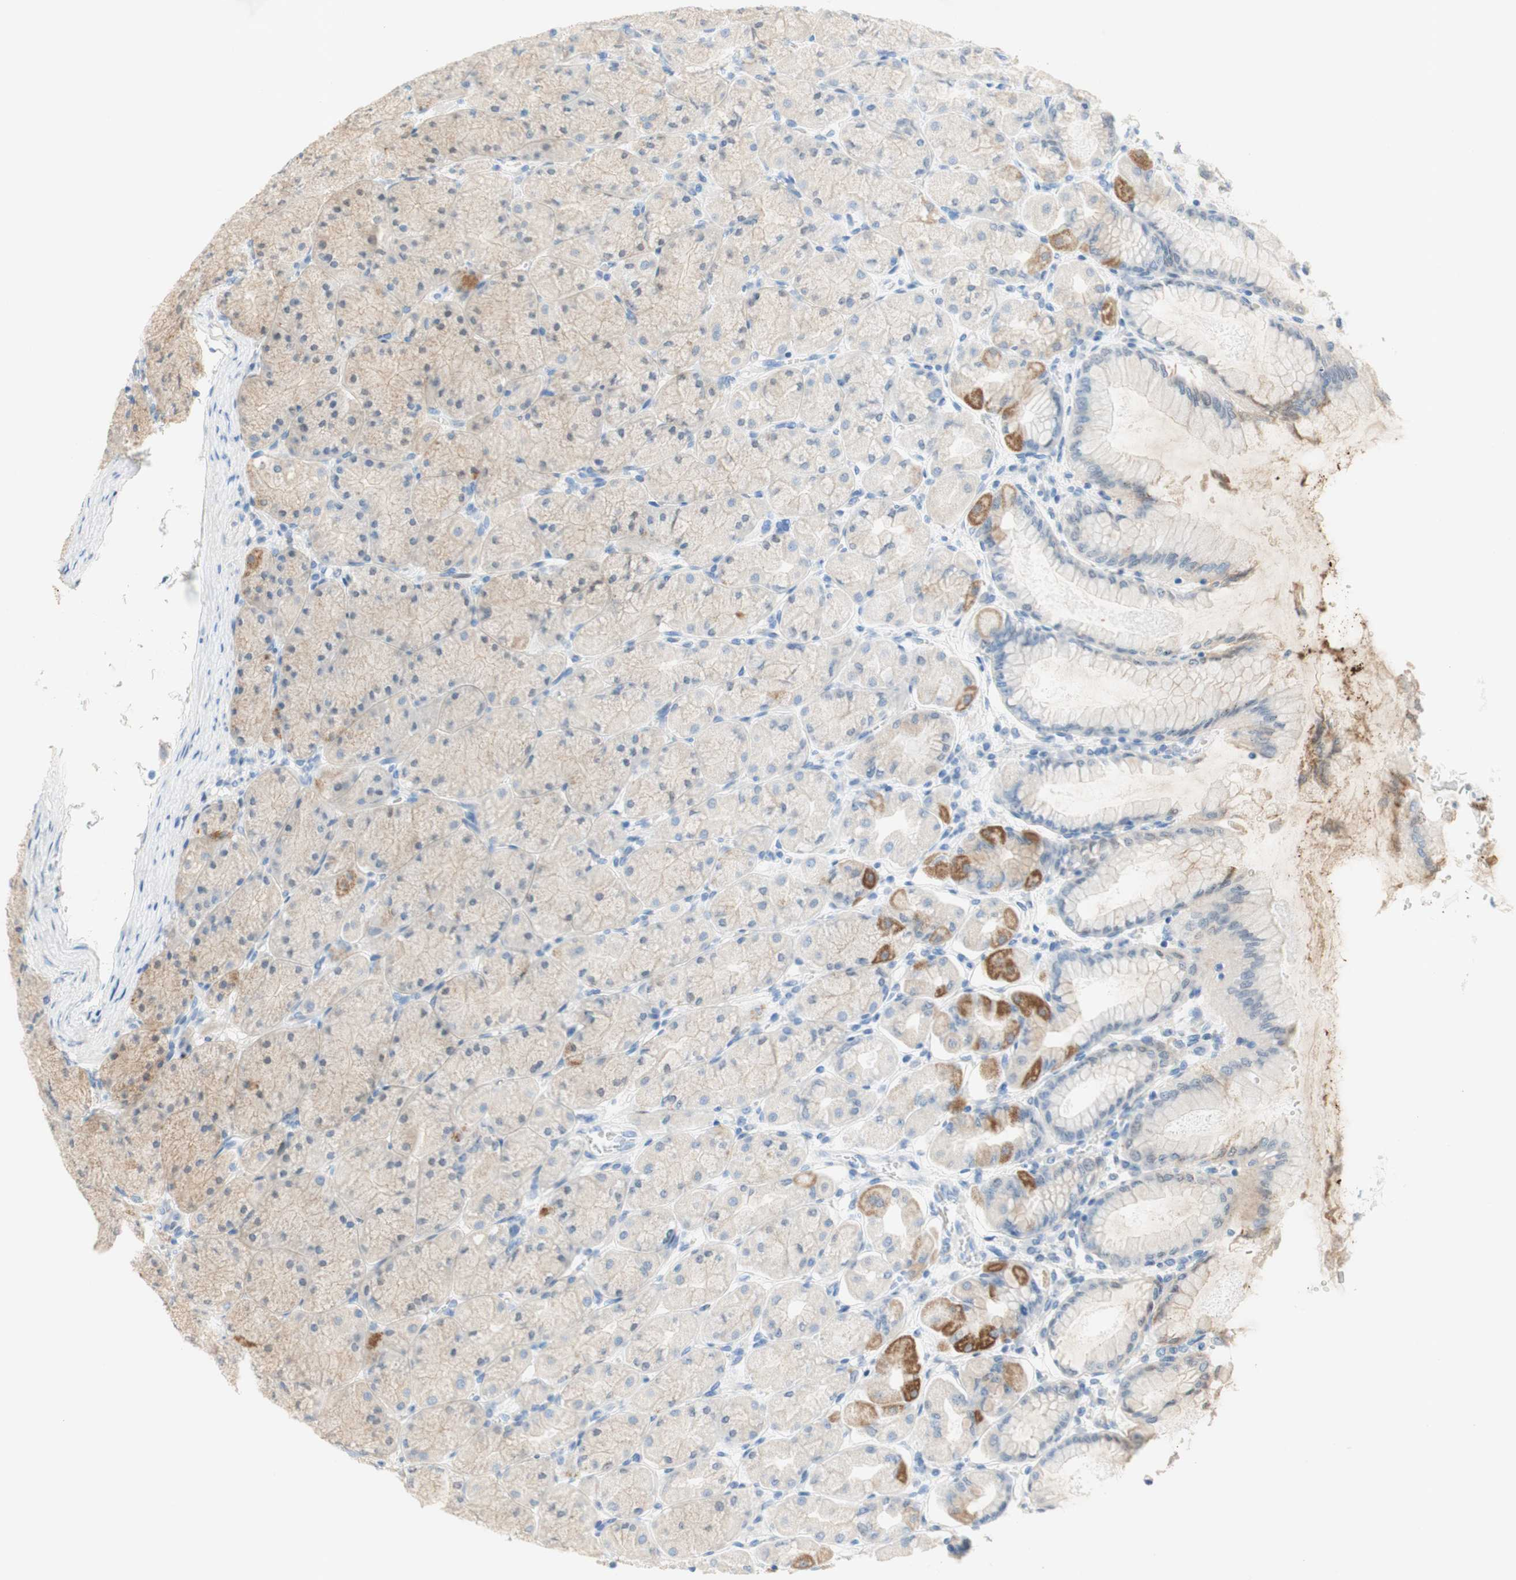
{"staining": {"intensity": "moderate", "quantity": "<25%", "location": "cytoplasmic/membranous"}, "tissue": "stomach", "cell_type": "Glandular cells", "image_type": "normal", "snomed": [{"axis": "morphology", "description": "Normal tissue, NOS"}, {"axis": "topography", "description": "Stomach, upper"}], "caption": "Moderate cytoplasmic/membranous protein expression is seen in about <25% of glandular cells in stomach.", "gene": "POLR2J3", "patient": {"sex": "female", "age": 56}}